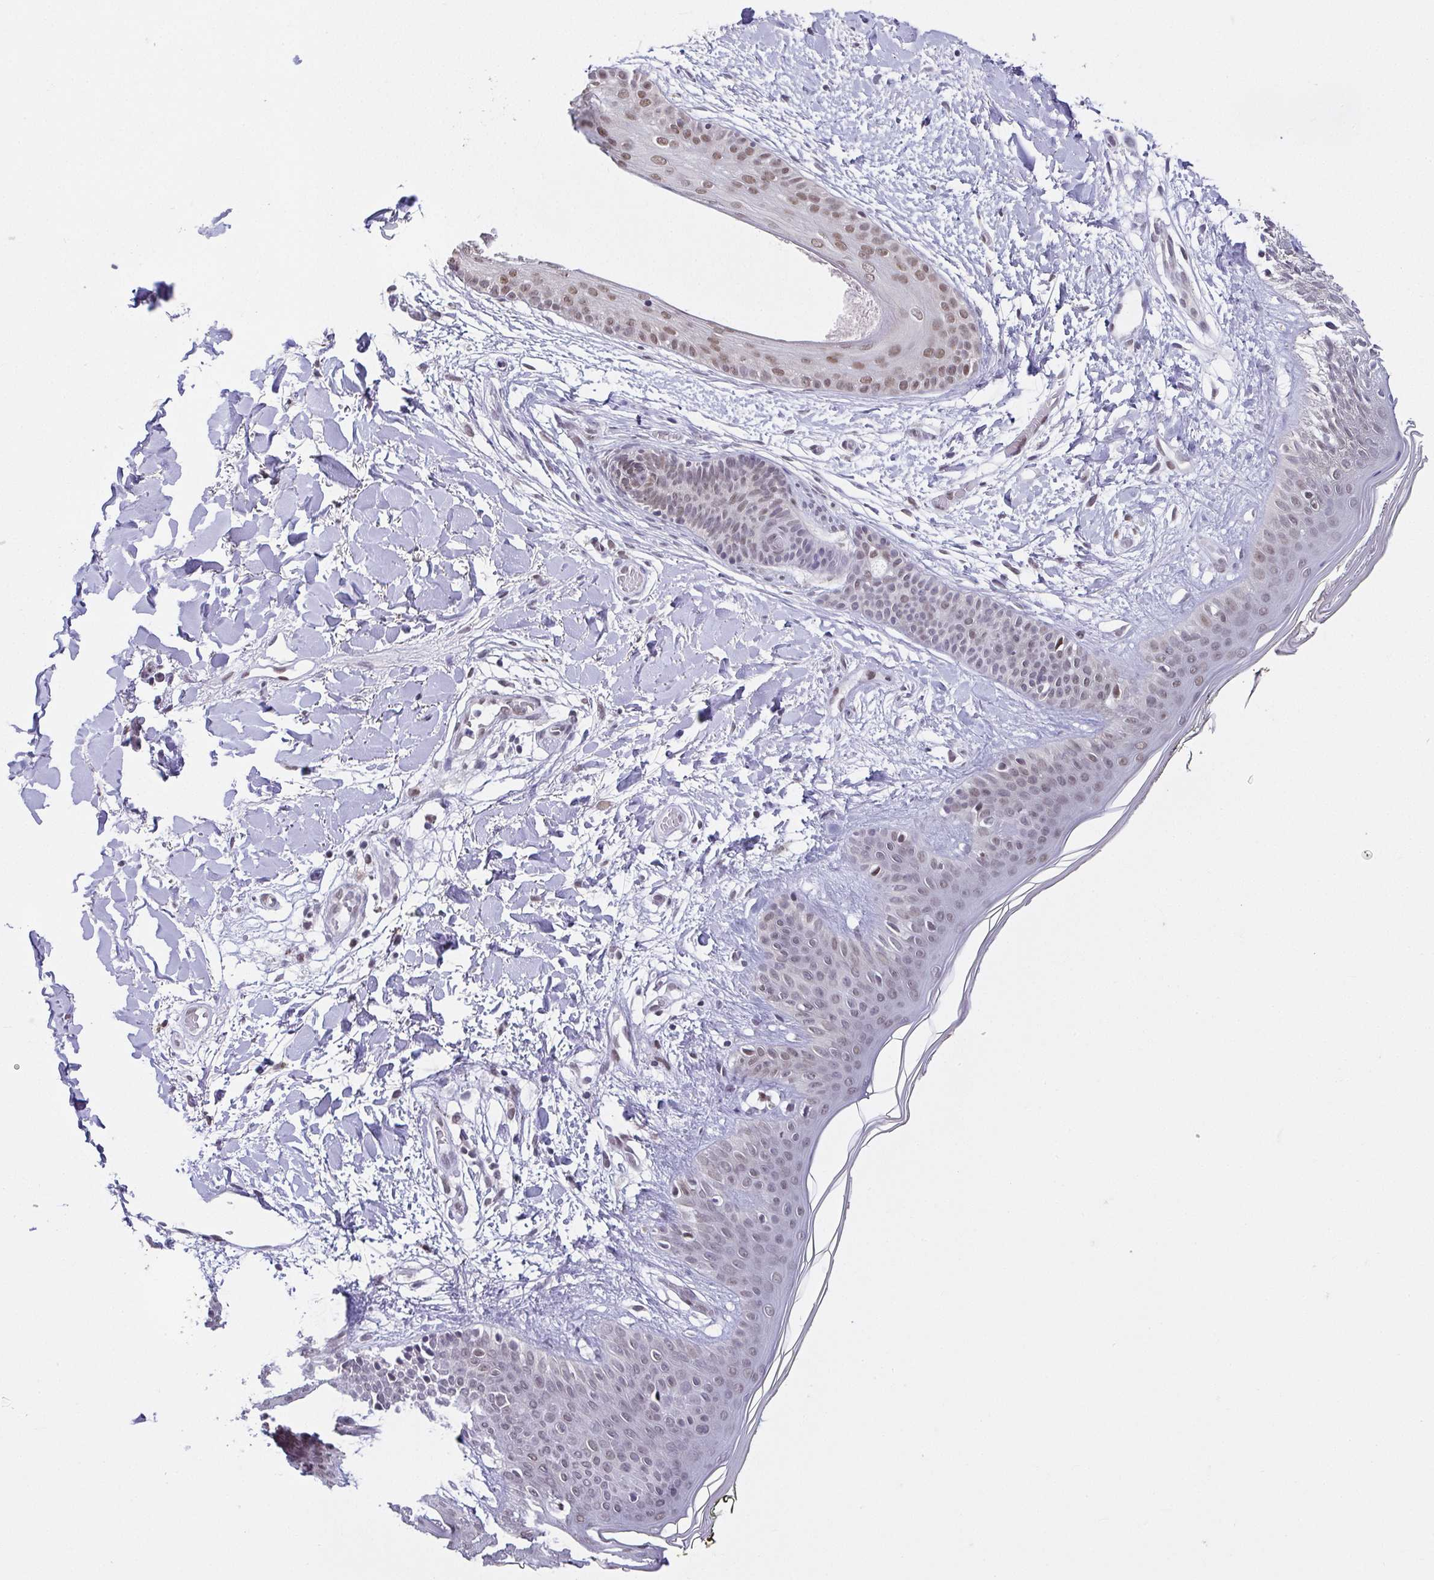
{"staining": {"intensity": "moderate", "quantity": ">75%", "location": "nuclear"}, "tissue": "skin", "cell_type": "Fibroblasts", "image_type": "normal", "snomed": [{"axis": "morphology", "description": "Normal tissue, NOS"}, {"axis": "topography", "description": "Skin"}], "caption": "Fibroblasts display moderate nuclear staining in approximately >75% of cells in normal skin.", "gene": "RBM3", "patient": {"sex": "female", "age": 34}}